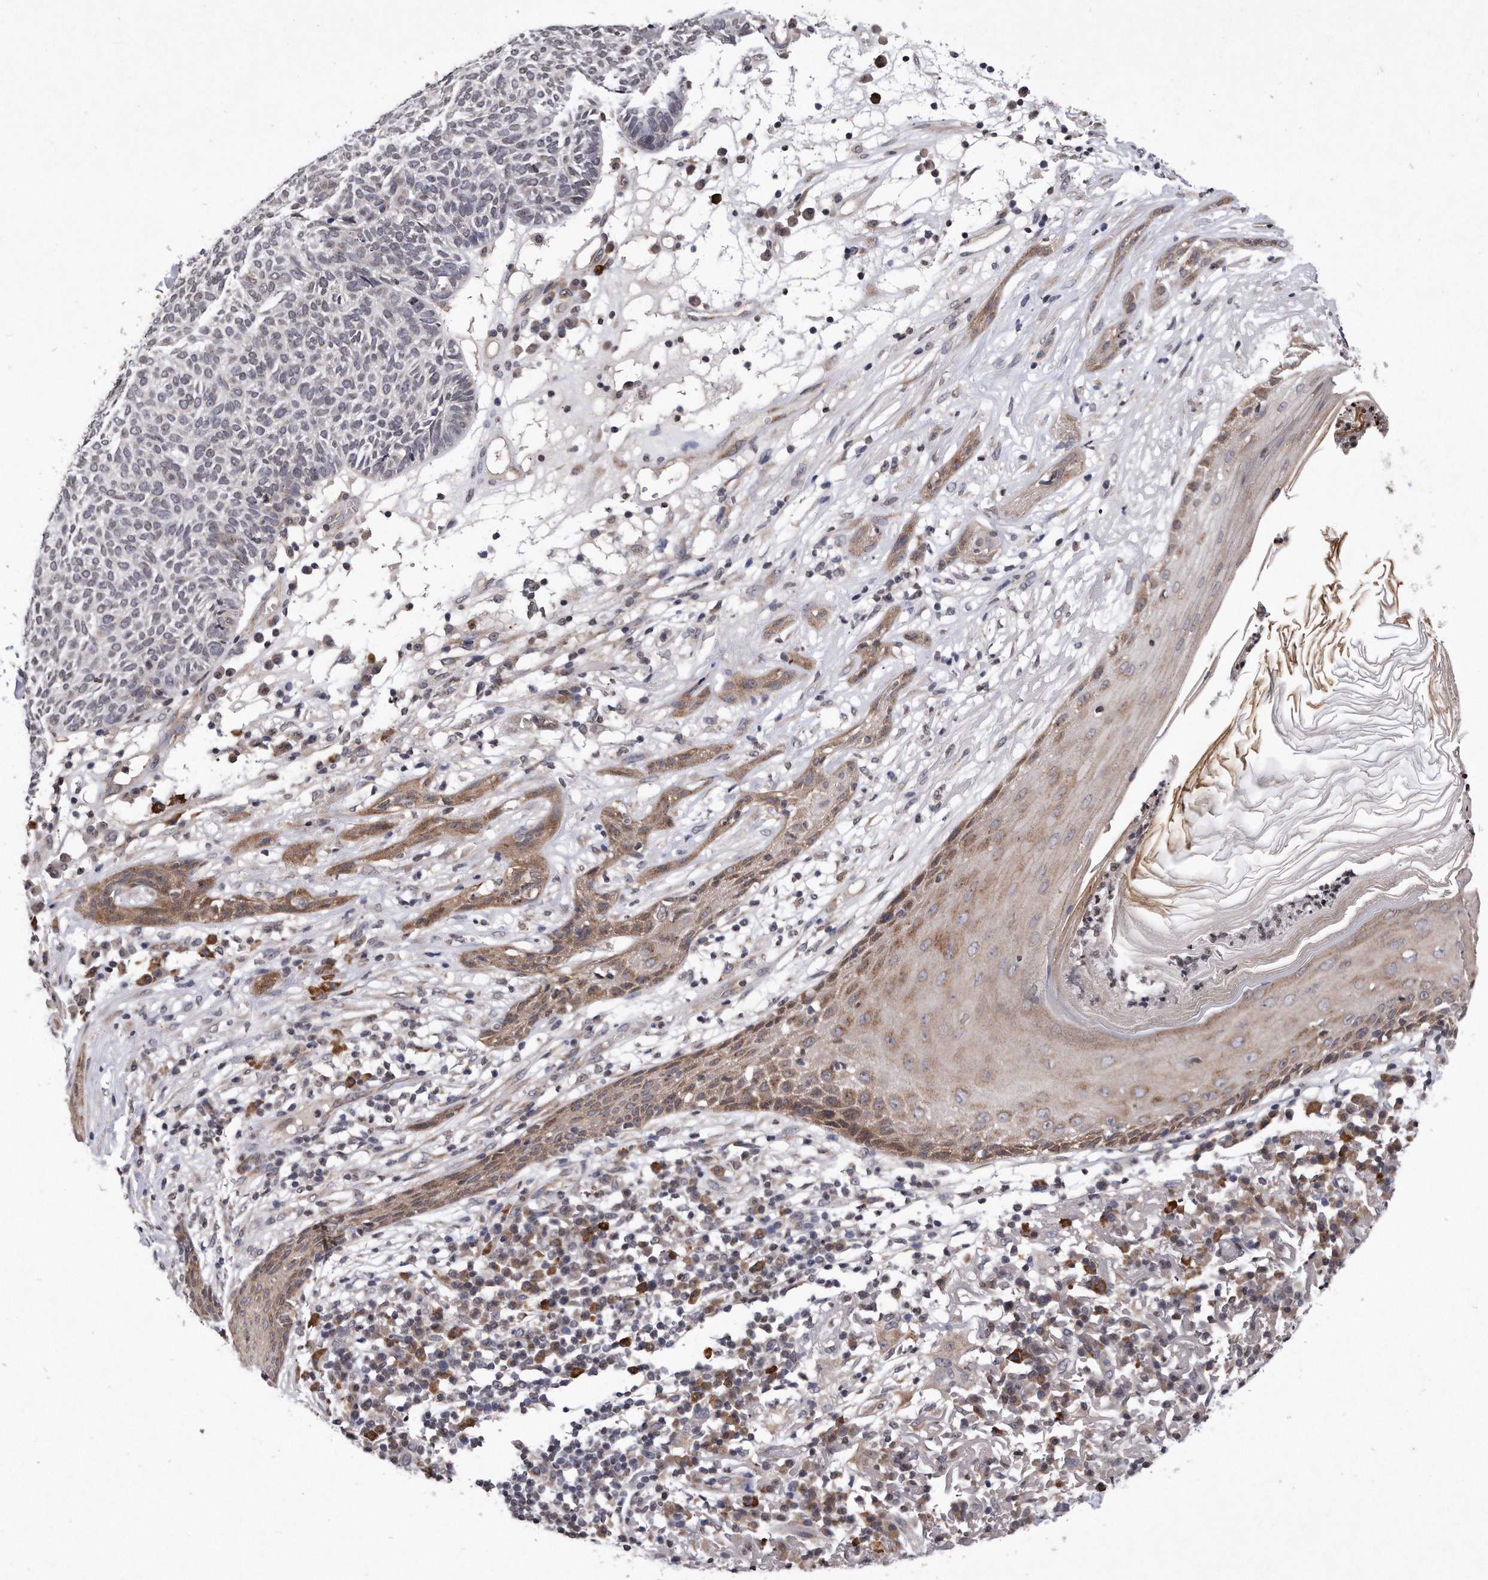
{"staining": {"intensity": "negative", "quantity": "none", "location": "none"}, "tissue": "skin cancer", "cell_type": "Tumor cells", "image_type": "cancer", "snomed": [{"axis": "morphology", "description": "Squamous cell carcinoma, NOS"}, {"axis": "topography", "description": "Skin"}], "caption": "Tumor cells show no significant staining in skin squamous cell carcinoma. Brightfield microscopy of immunohistochemistry (IHC) stained with DAB (3,3'-diaminobenzidine) (brown) and hematoxylin (blue), captured at high magnification.", "gene": "DAB1", "patient": {"sex": "female", "age": 90}}